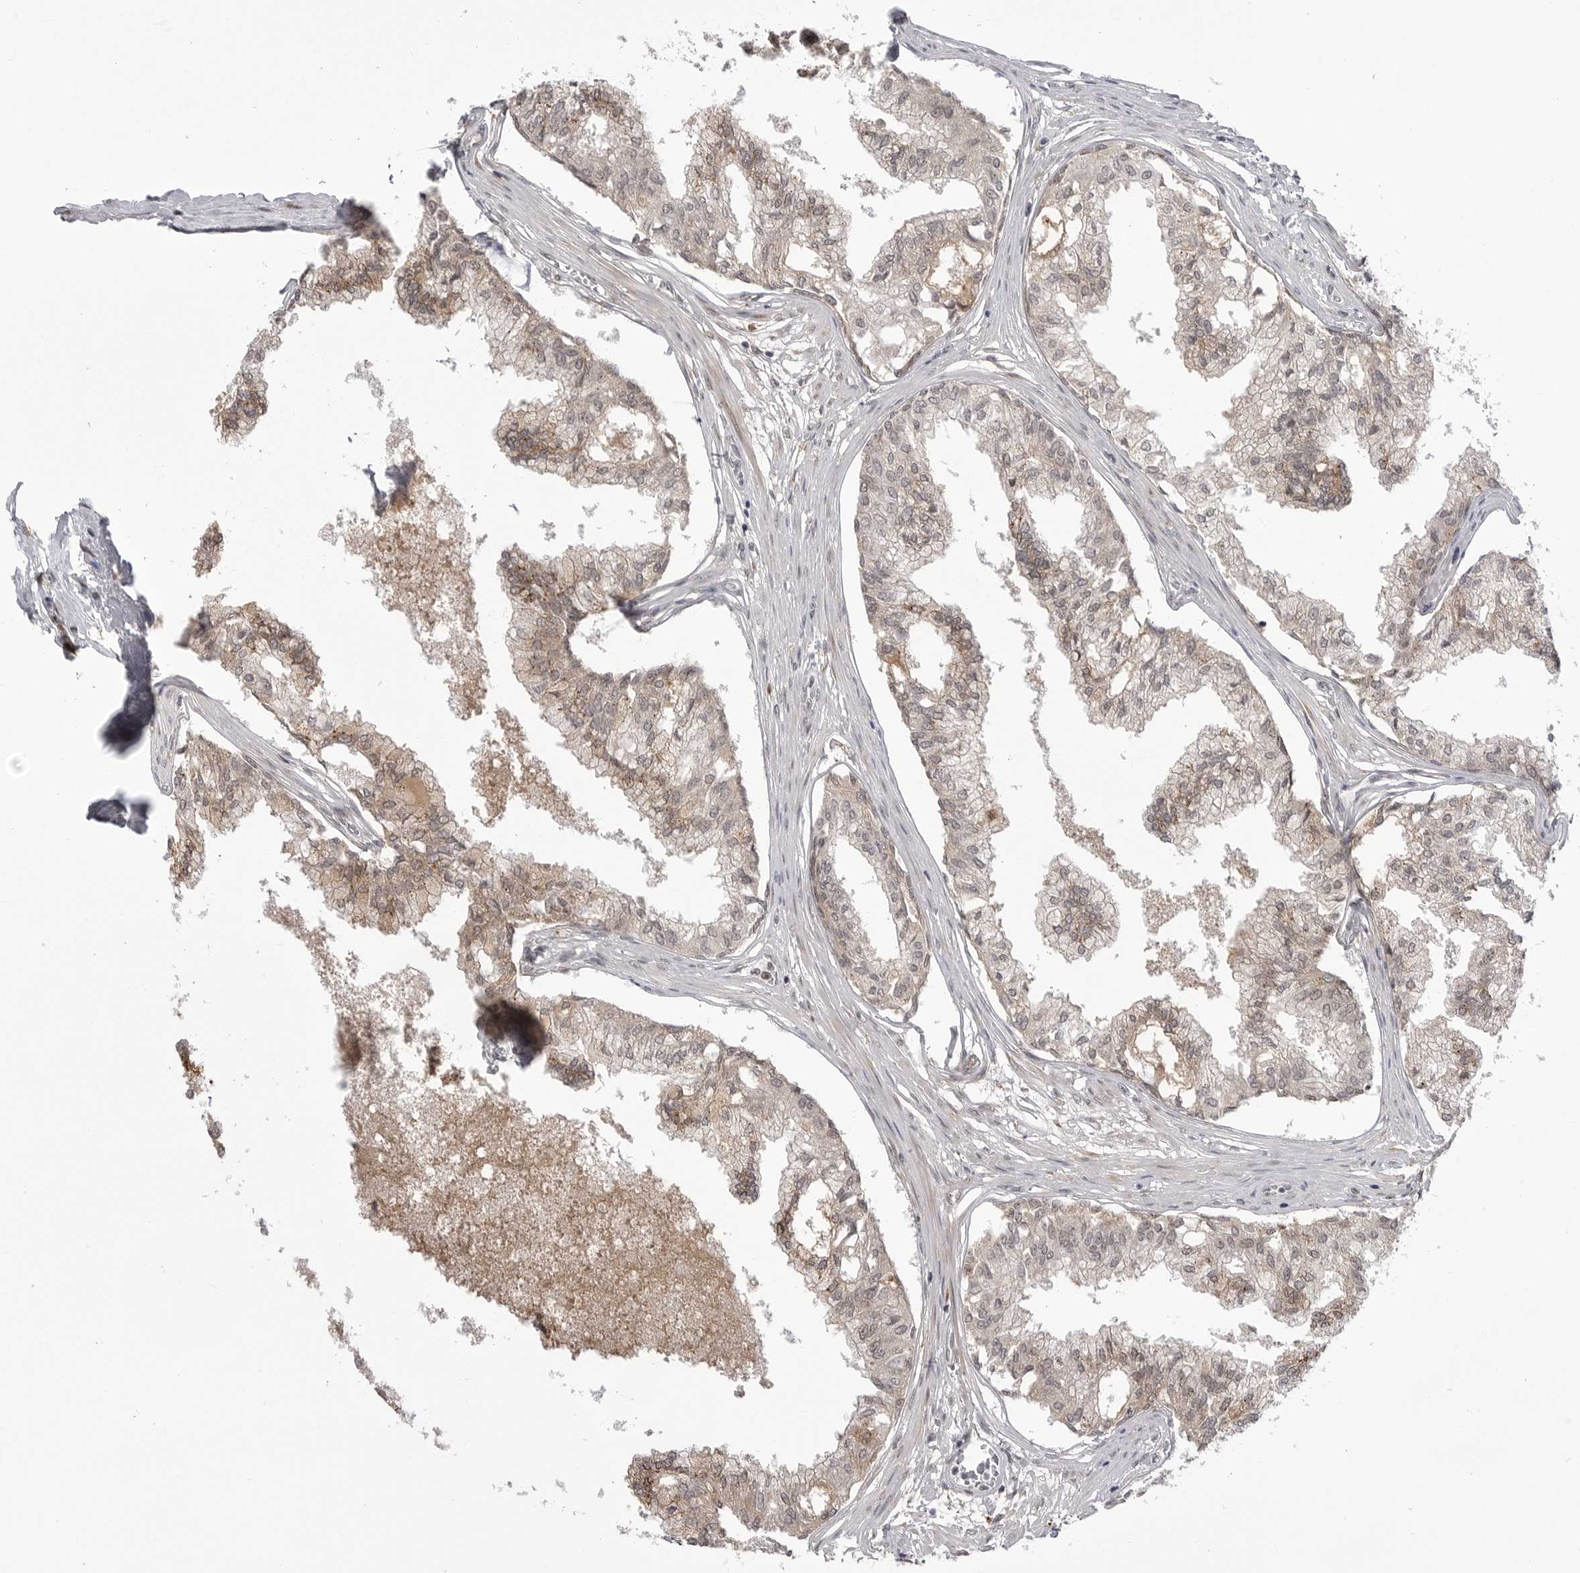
{"staining": {"intensity": "moderate", "quantity": "25%-75%", "location": "cytoplasmic/membranous"}, "tissue": "prostate", "cell_type": "Glandular cells", "image_type": "normal", "snomed": [{"axis": "morphology", "description": "Normal tissue, NOS"}, {"axis": "topography", "description": "Prostate"}, {"axis": "topography", "description": "Seminal veicle"}], "caption": "This histopathology image exhibits IHC staining of benign human prostate, with medium moderate cytoplasmic/membranous staining in about 25%-75% of glandular cells.", "gene": "PTK2B", "patient": {"sex": "male", "age": 60}}